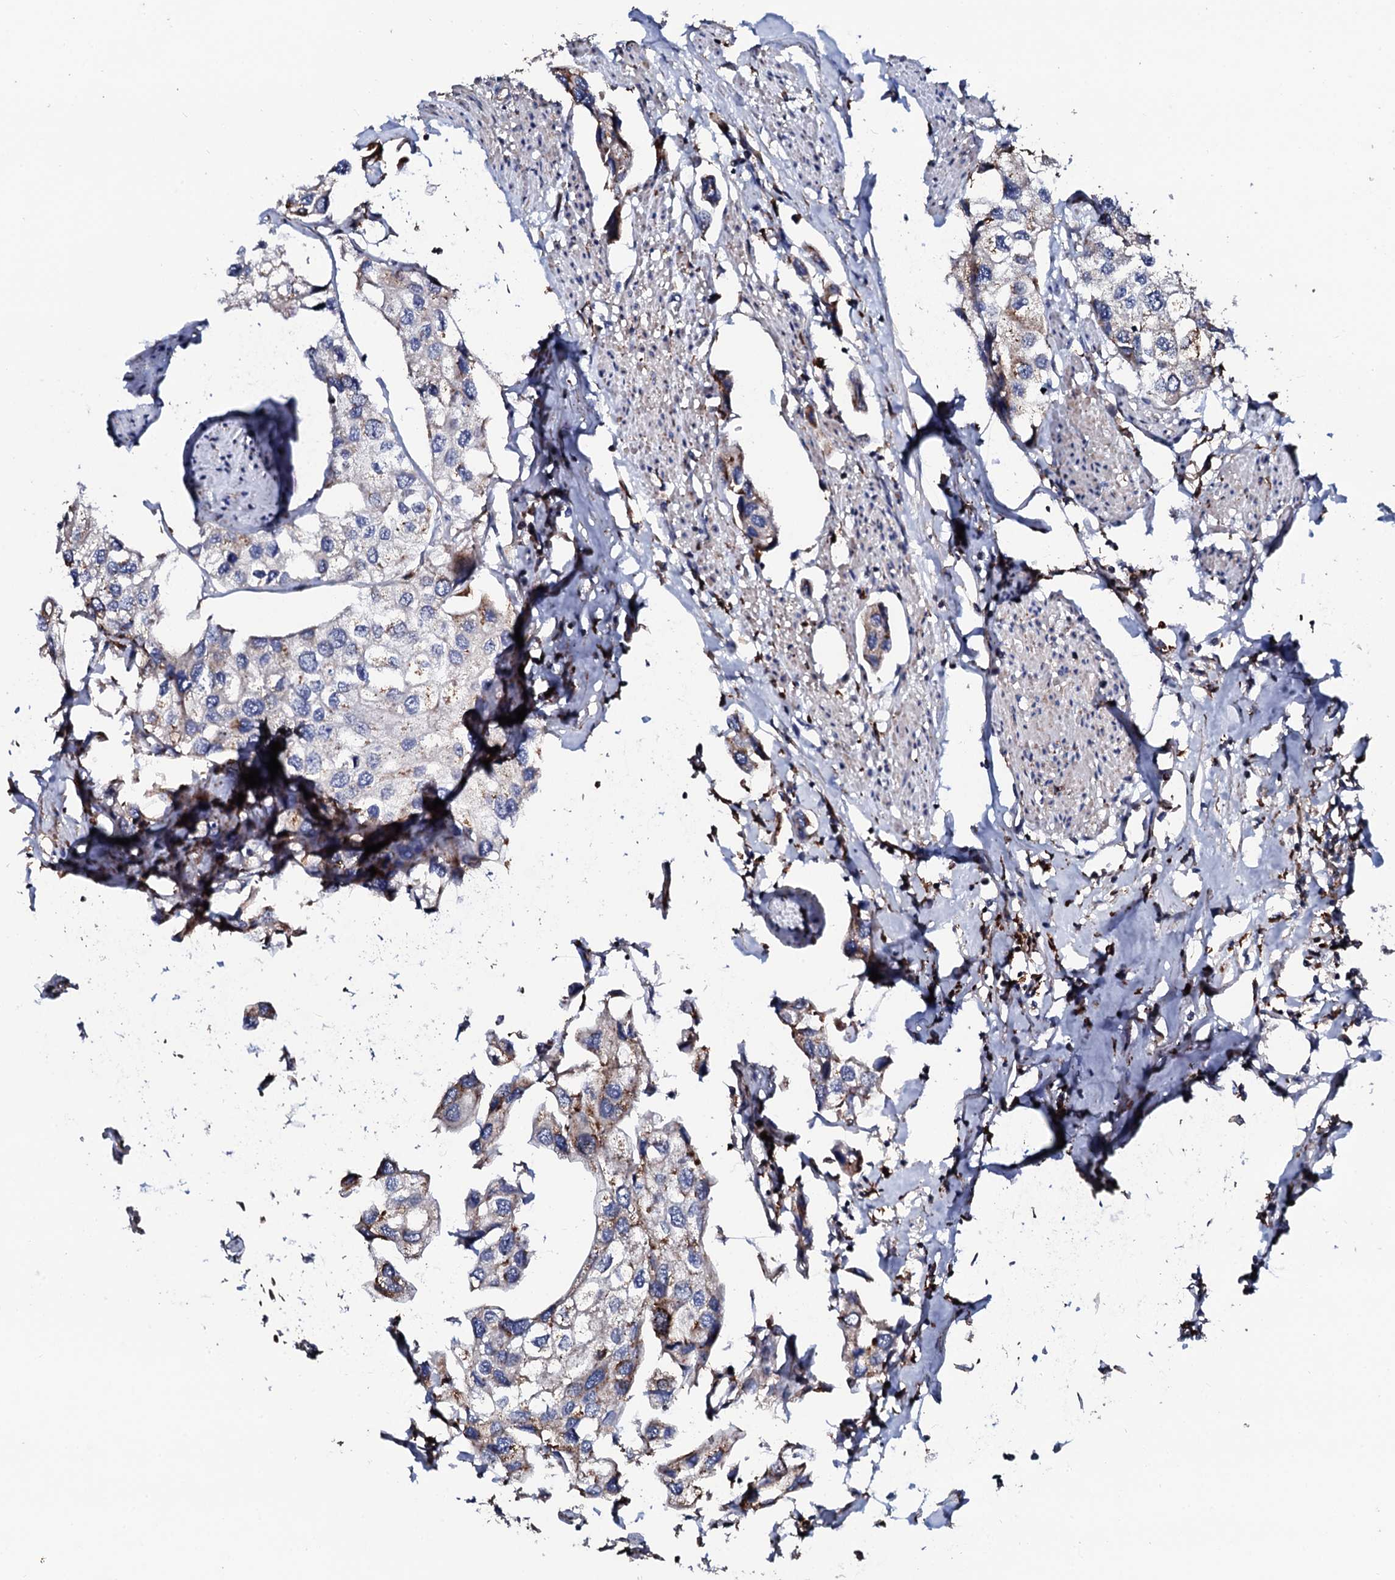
{"staining": {"intensity": "weak", "quantity": "<25%", "location": "cytoplasmic/membranous"}, "tissue": "urothelial cancer", "cell_type": "Tumor cells", "image_type": "cancer", "snomed": [{"axis": "morphology", "description": "Urothelial carcinoma, High grade"}, {"axis": "topography", "description": "Urinary bladder"}], "caption": "A photomicrograph of human urothelial cancer is negative for staining in tumor cells.", "gene": "TCIRG1", "patient": {"sex": "male", "age": 64}}